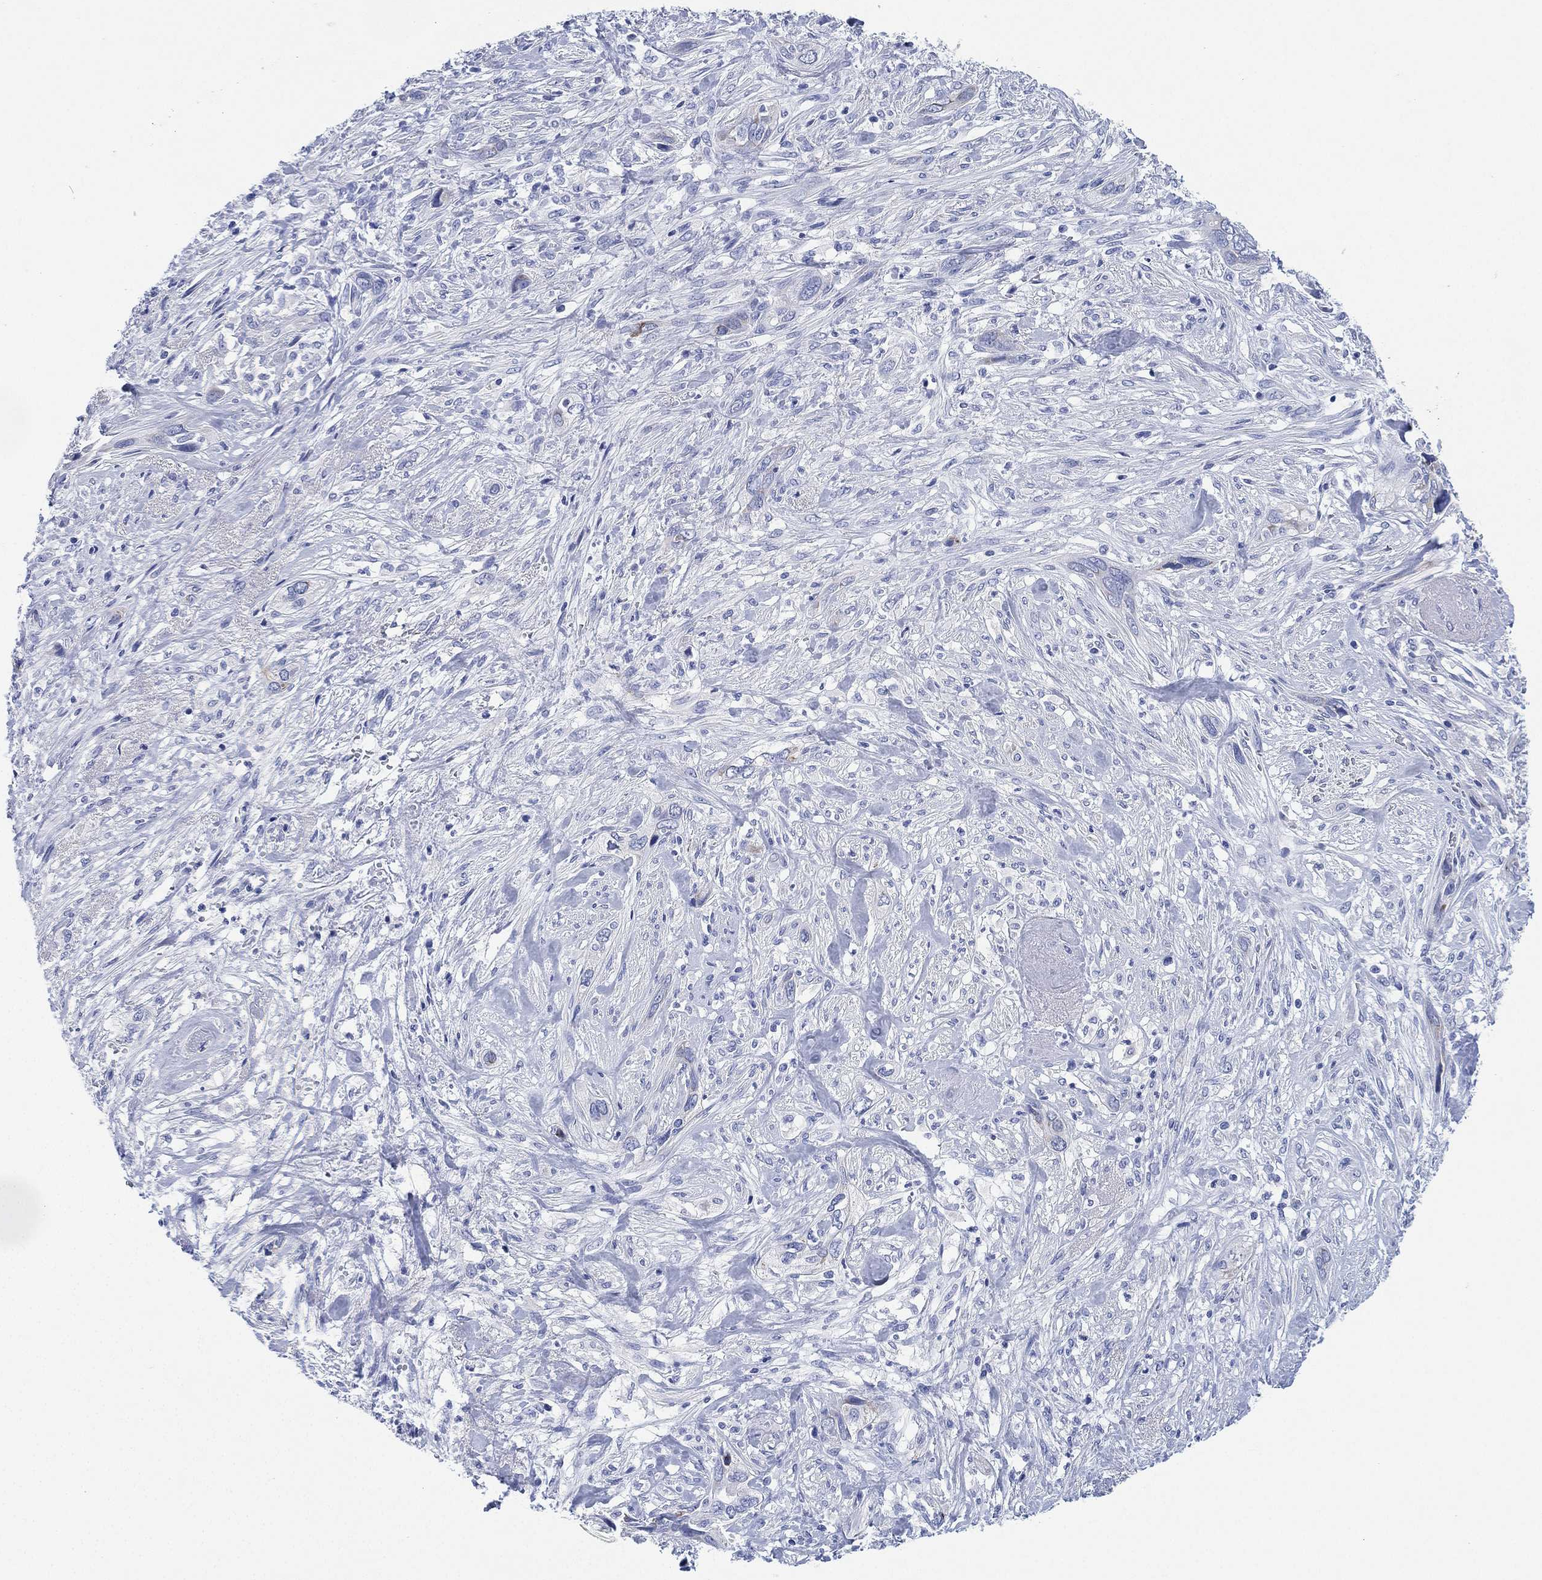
{"staining": {"intensity": "negative", "quantity": "none", "location": "none"}, "tissue": "cervical cancer", "cell_type": "Tumor cells", "image_type": "cancer", "snomed": [{"axis": "morphology", "description": "Squamous cell carcinoma, NOS"}, {"axis": "topography", "description": "Cervix"}], "caption": "The image displays no staining of tumor cells in cervical cancer.", "gene": "SLC9C2", "patient": {"sex": "female", "age": 57}}